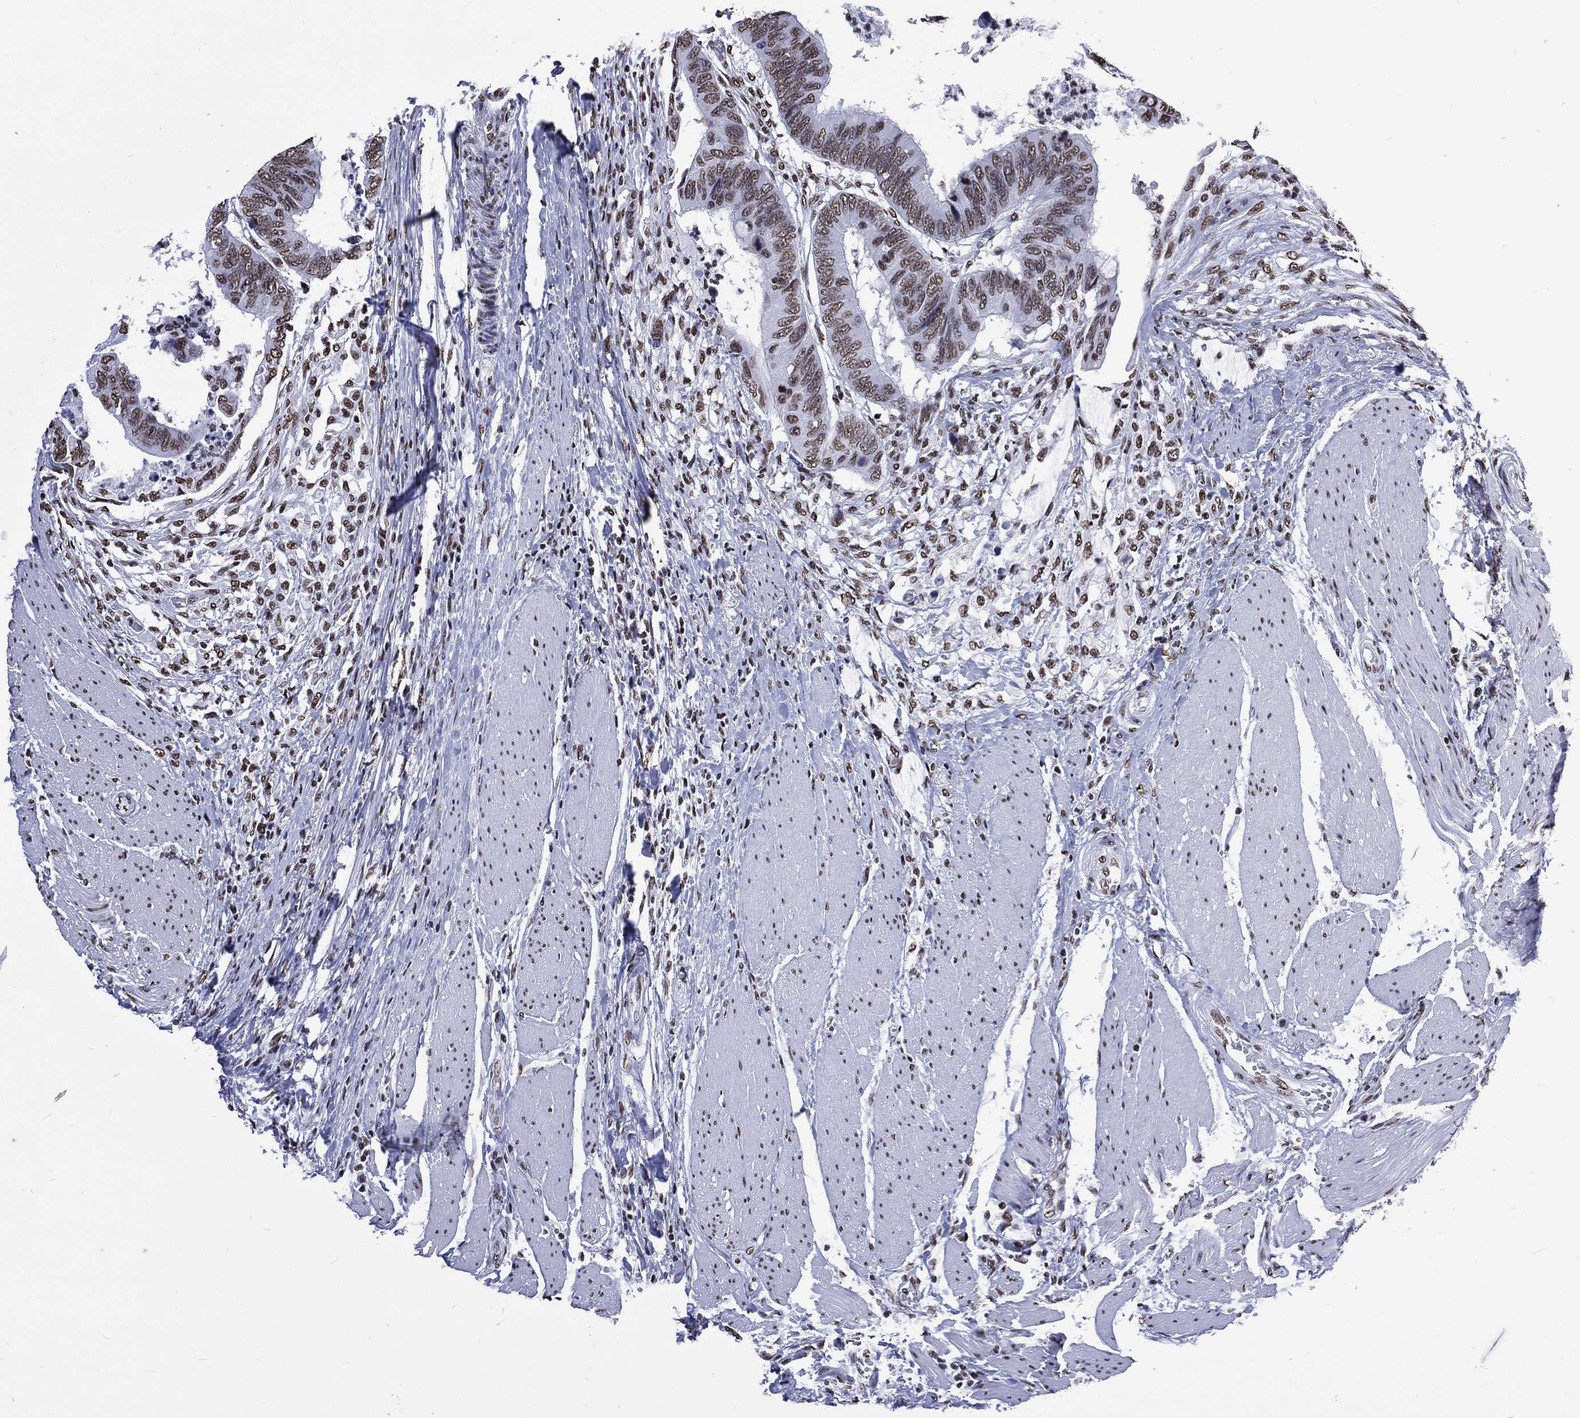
{"staining": {"intensity": "moderate", "quantity": ">75%", "location": "nuclear"}, "tissue": "colorectal cancer", "cell_type": "Tumor cells", "image_type": "cancer", "snomed": [{"axis": "morphology", "description": "Normal tissue, NOS"}, {"axis": "morphology", "description": "Adenocarcinoma, NOS"}, {"axis": "topography", "description": "Rectum"}, {"axis": "topography", "description": "Peripheral nerve tissue"}], "caption": "Colorectal cancer stained for a protein (brown) shows moderate nuclear positive positivity in about >75% of tumor cells.", "gene": "RETREG2", "patient": {"sex": "male", "age": 92}}